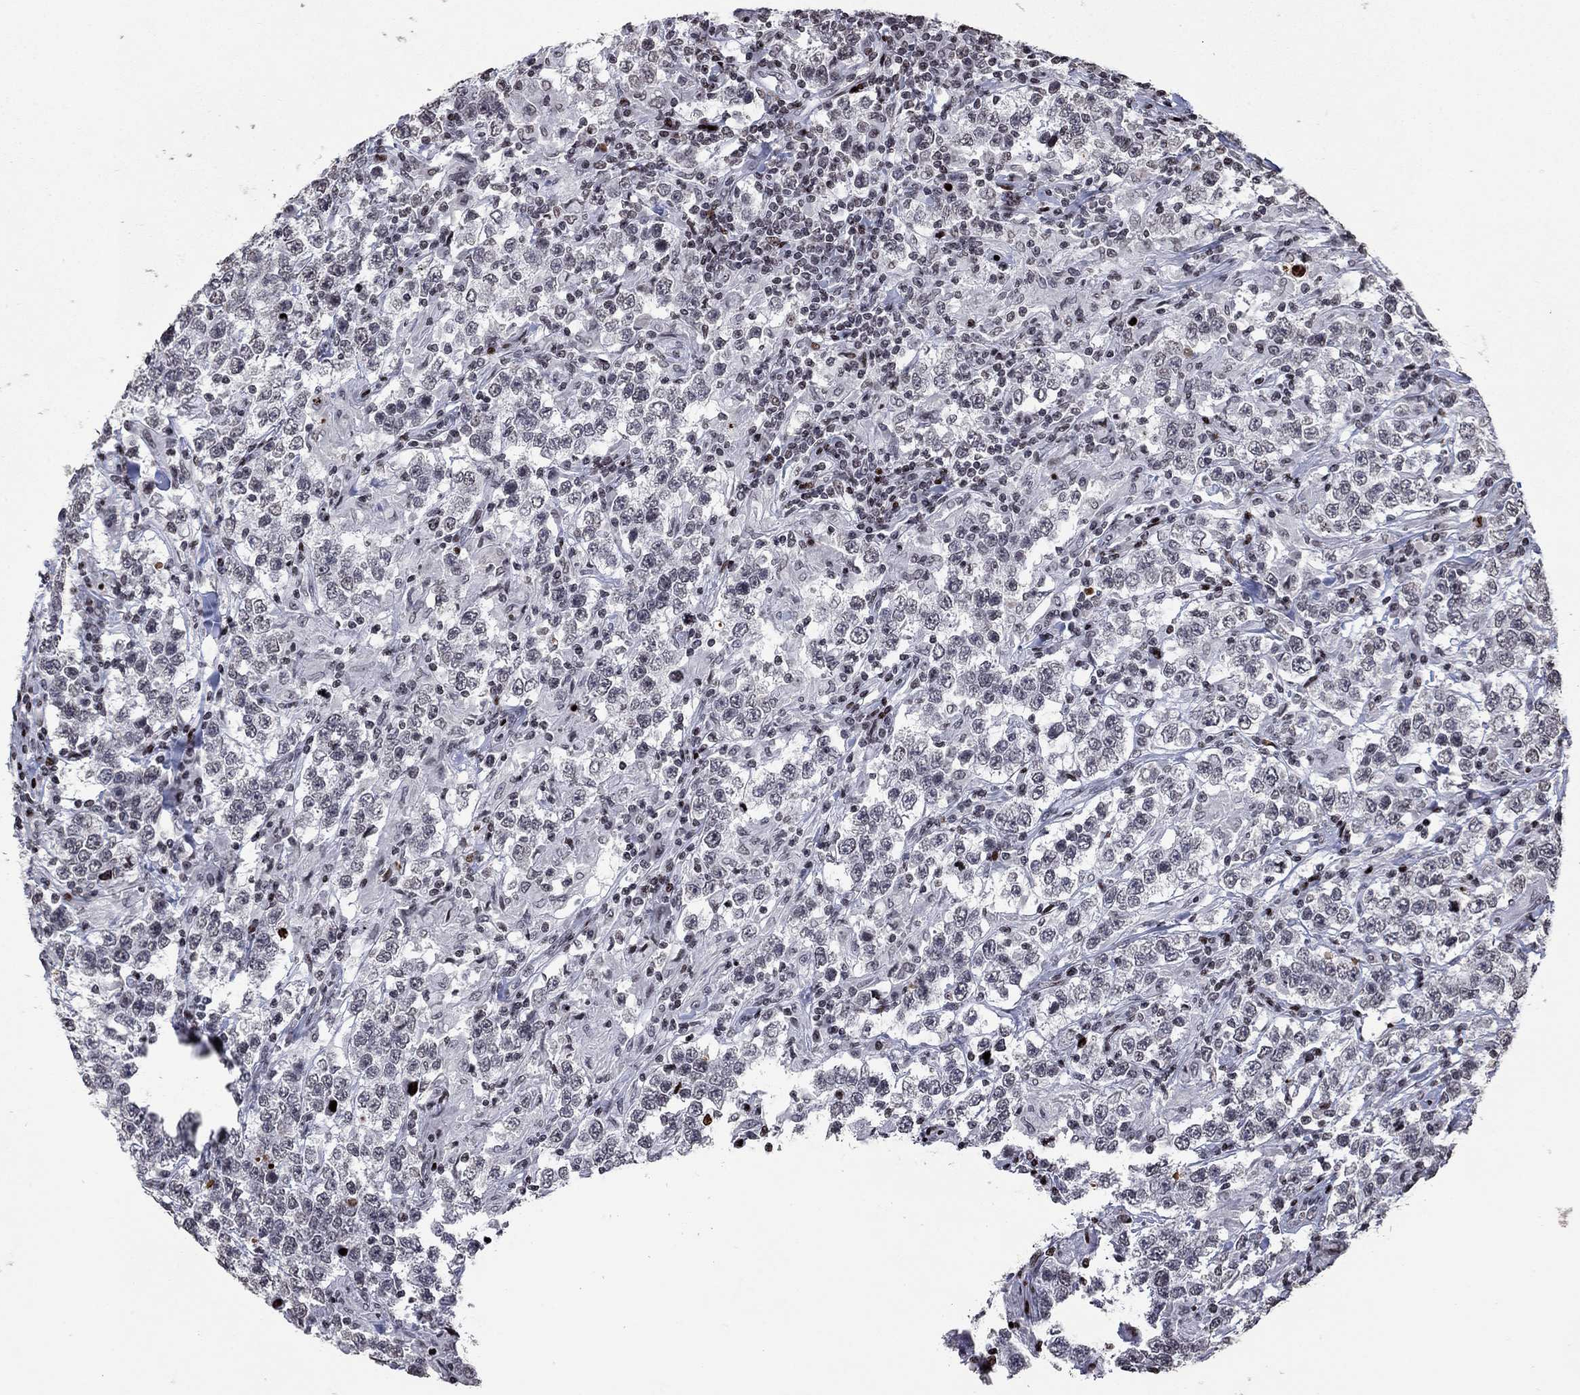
{"staining": {"intensity": "negative", "quantity": "none", "location": "none"}, "tissue": "testis cancer", "cell_type": "Tumor cells", "image_type": "cancer", "snomed": [{"axis": "morphology", "description": "Seminoma, NOS"}, {"axis": "morphology", "description": "Carcinoma, Embryonal, NOS"}, {"axis": "topography", "description": "Testis"}], "caption": "Immunohistochemical staining of testis cancer (embryonal carcinoma) demonstrates no significant staining in tumor cells.", "gene": "SRSF3", "patient": {"sex": "male", "age": 41}}